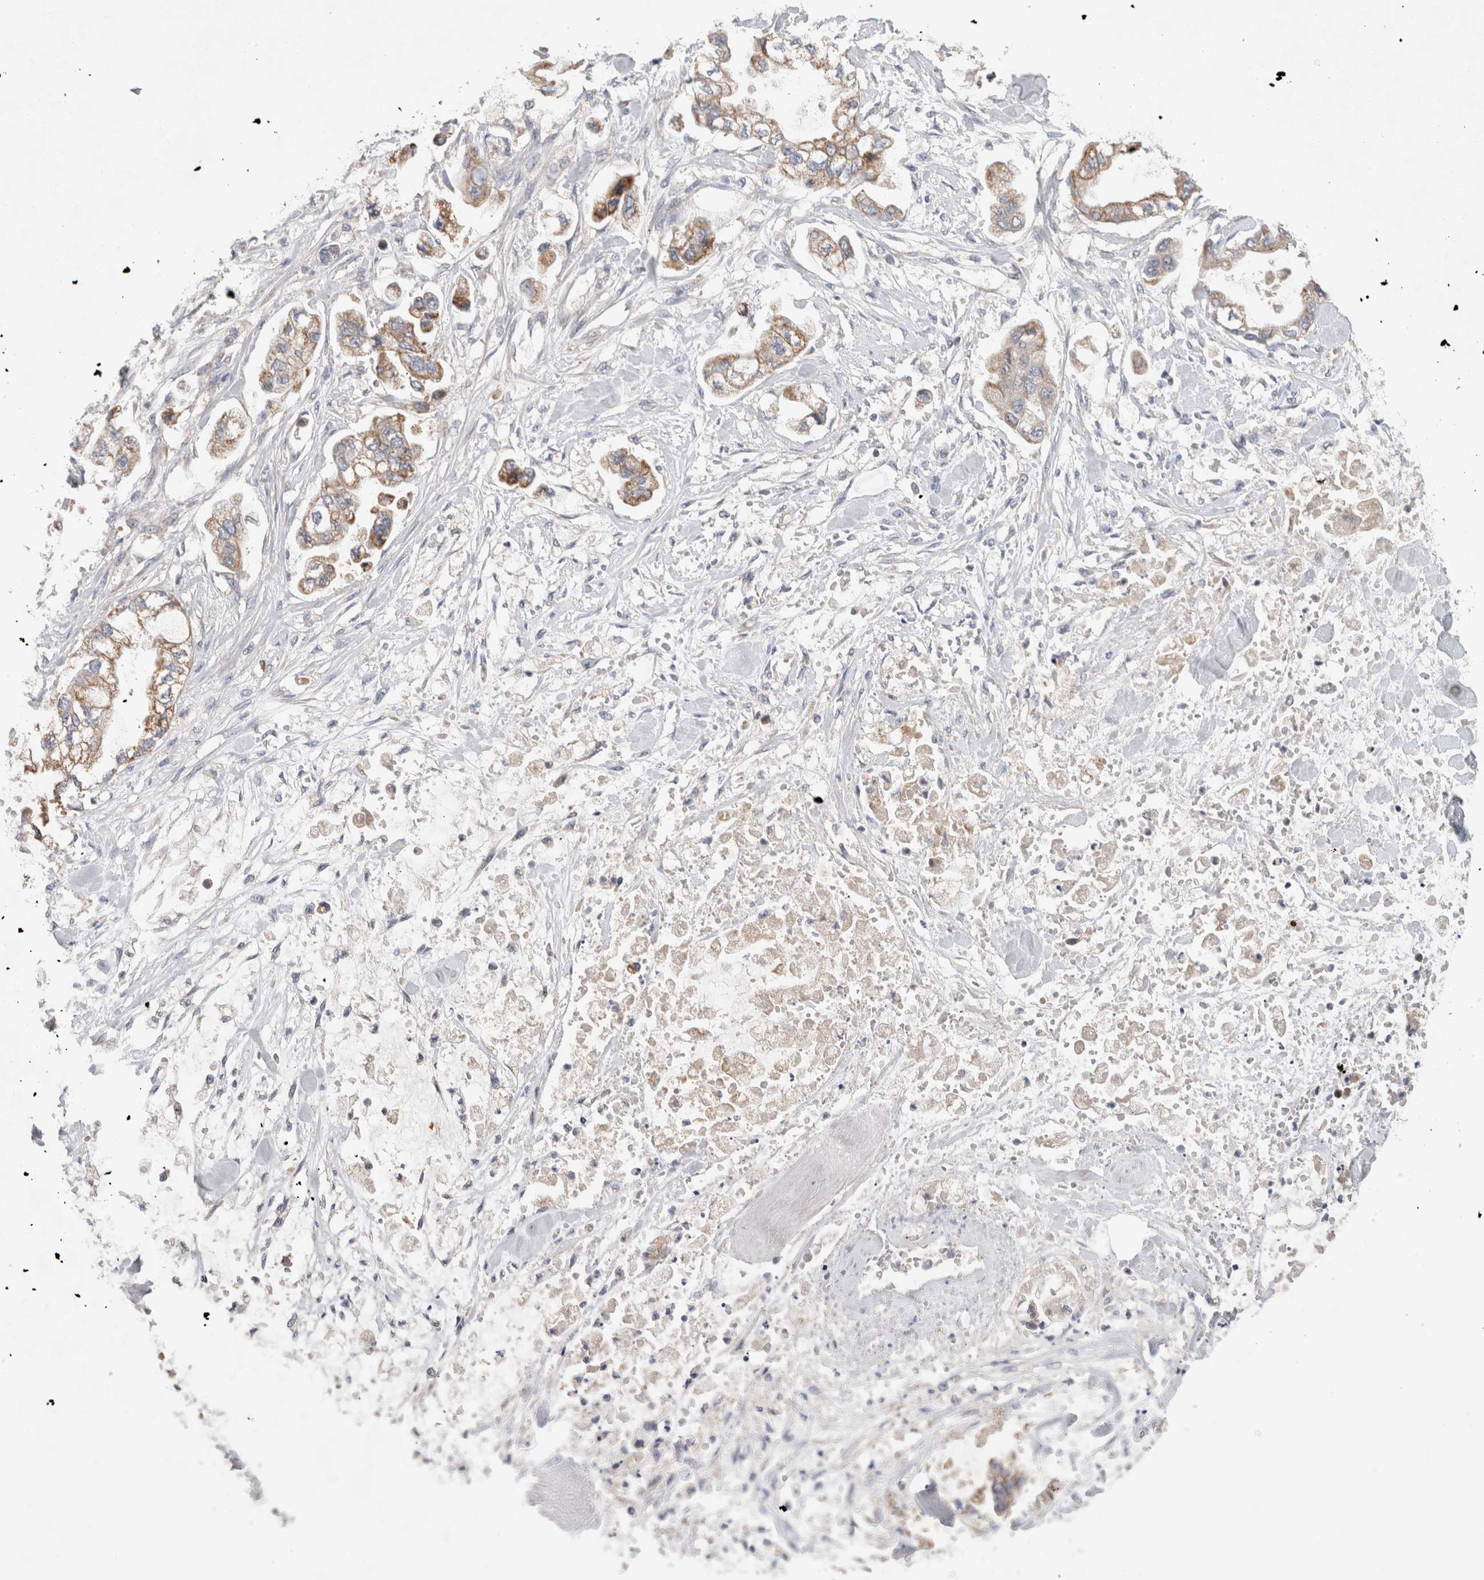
{"staining": {"intensity": "moderate", "quantity": ">75%", "location": "cytoplasmic/membranous"}, "tissue": "stomach cancer", "cell_type": "Tumor cells", "image_type": "cancer", "snomed": [{"axis": "morphology", "description": "Normal tissue, NOS"}, {"axis": "morphology", "description": "Adenocarcinoma, NOS"}, {"axis": "topography", "description": "Stomach"}], "caption": "A micrograph showing moderate cytoplasmic/membranous positivity in about >75% of tumor cells in stomach cancer (adenocarcinoma), as visualized by brown immunohistochemical staining.", "gene": "IARS2", "patient": {"sex": "male", "age": 62}}